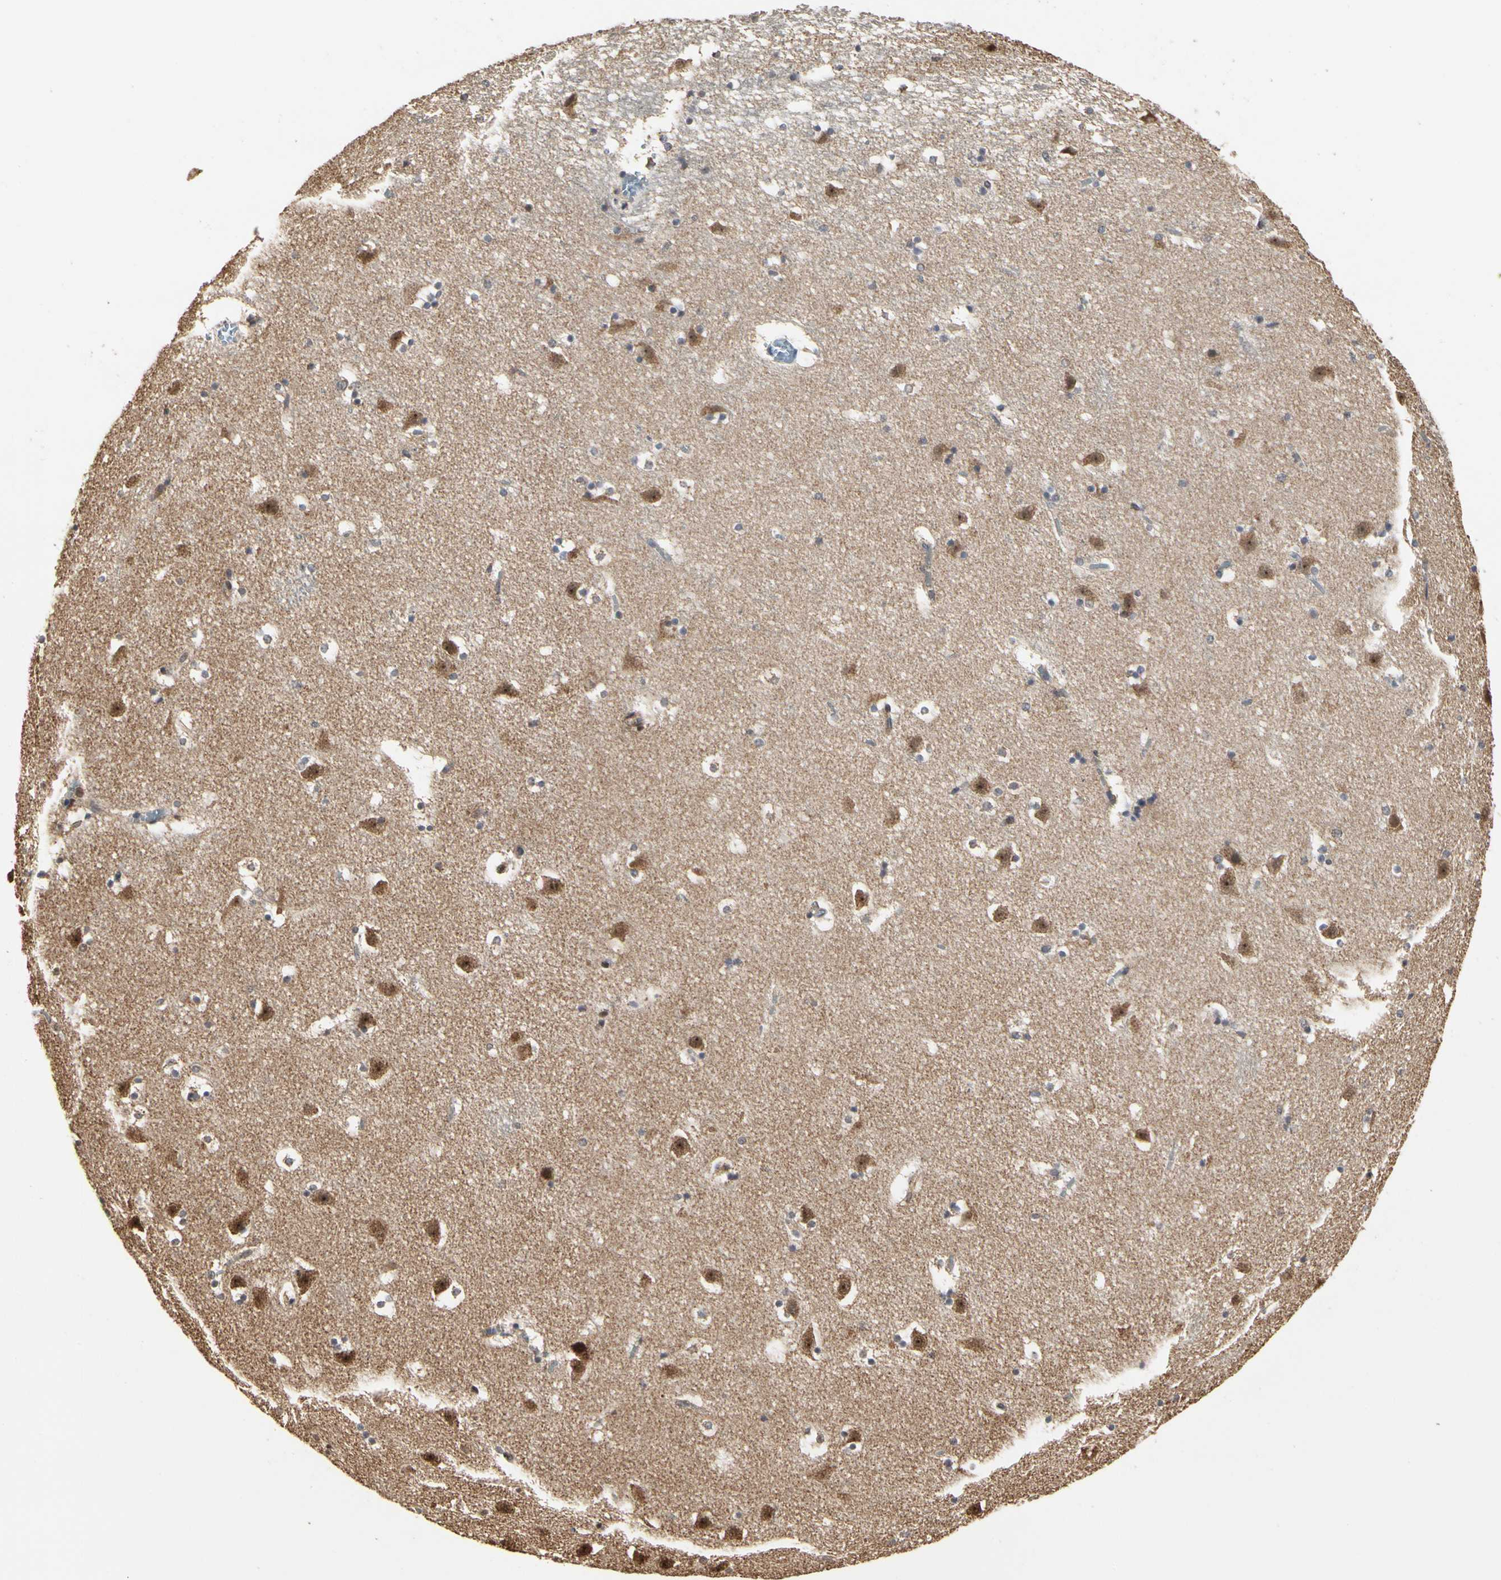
{"staining": {"intensity": "moderate", "quantity": "25%-75%", "location": "cytoplasmic/membranous"}, "tissue": "caudate", "cell_type": "Glial cells", "image_type": "normal", "snomed": [{"axis": "morphology", "description": "Normal tissue, NOS"}, {"axis": "topography", "description": "Lateral ventricle wall"}], "caption": "The histopathology image reveals staining of benign caudate, revealing moderate cytoplasmic/membranous protein expression (brown color) within glial cells. The staining was performed using DAB (3,3'-diaminobenzidine) to visualize the protein expression in brown, while the nuclei were stained in blue with hematoxylin (Magnification: 20x).", "gene": "TAOK1", "patient": {"sex": "male", "age": 45}}